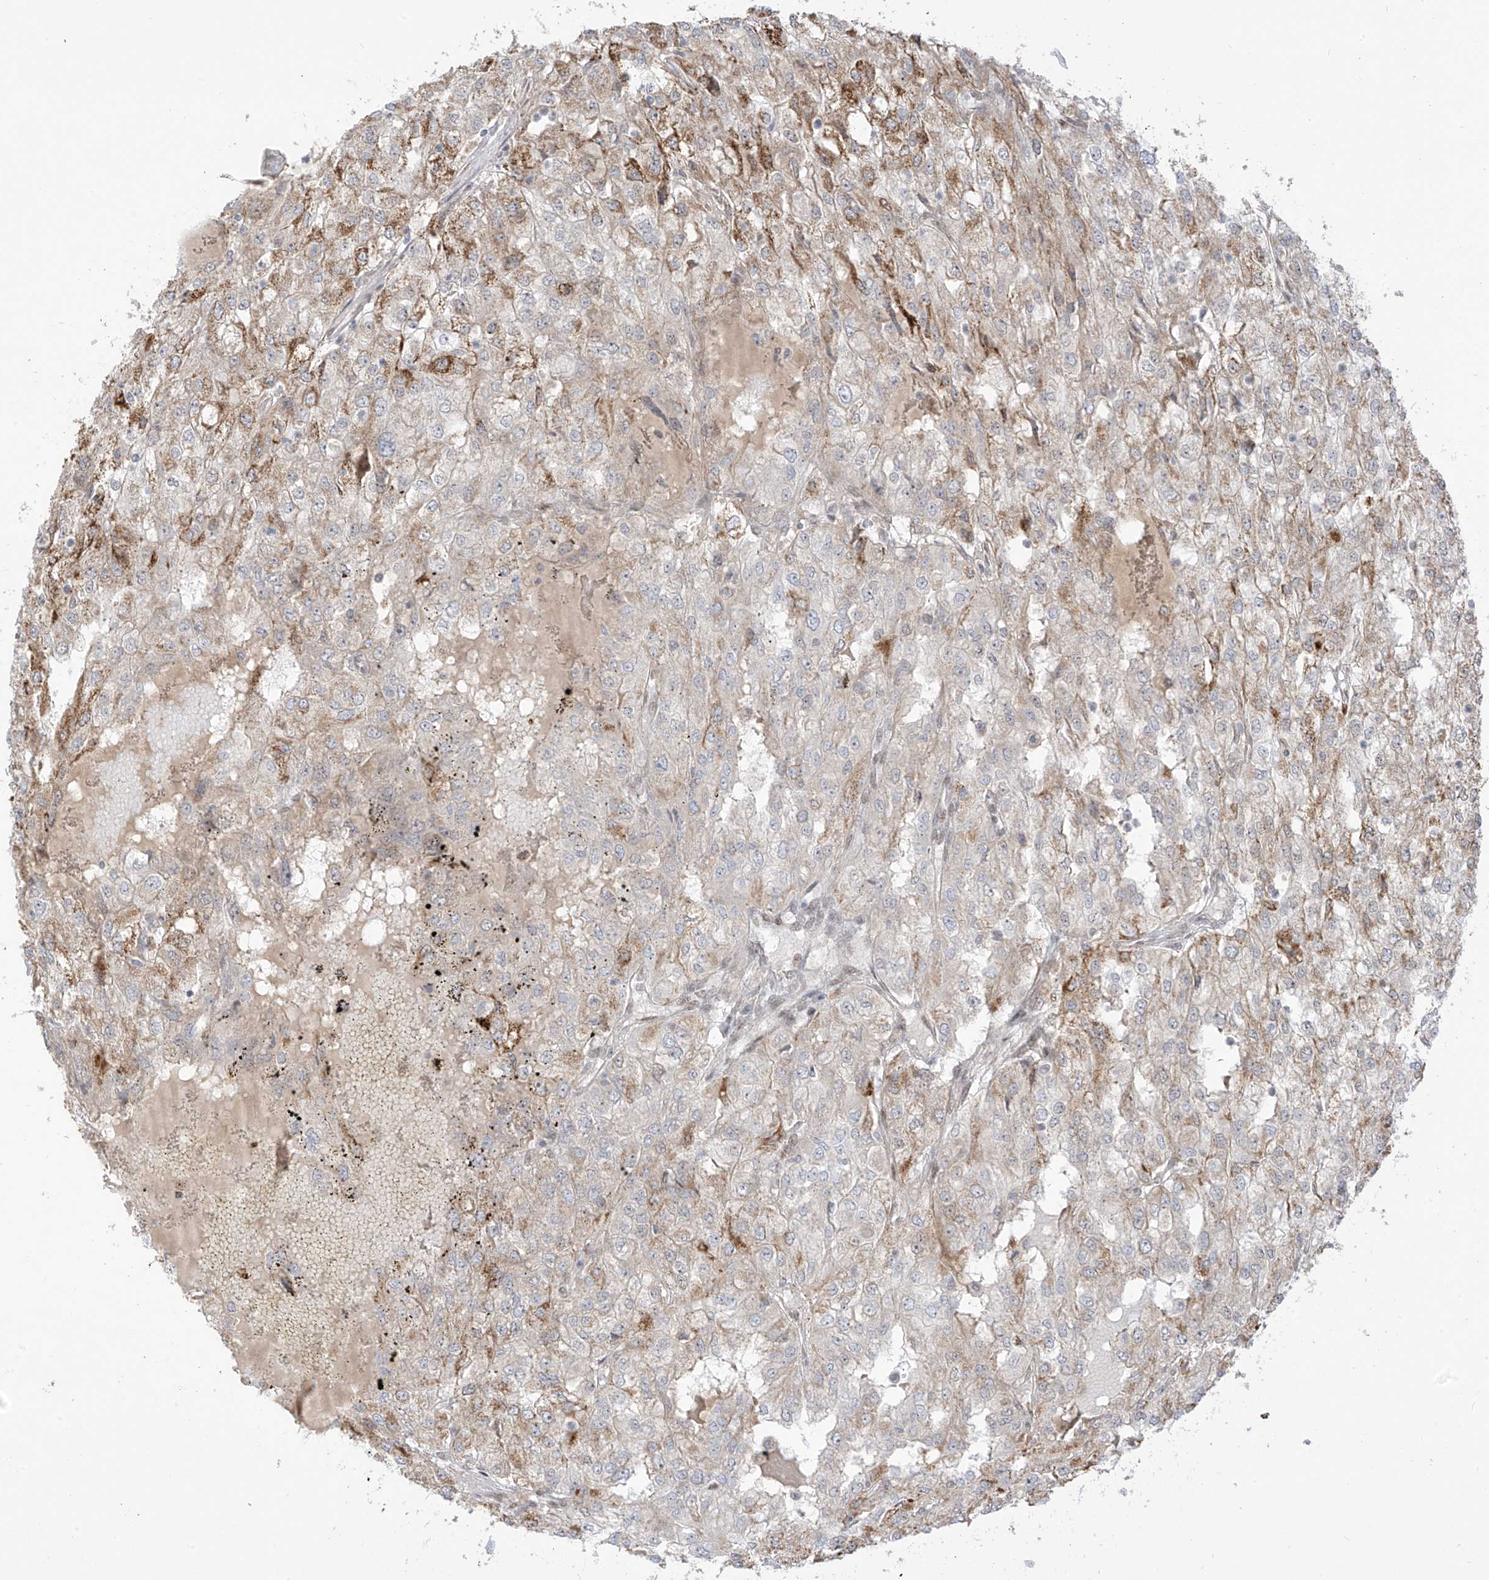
{"staining": {"intensity": "moderate", "quantity": "<25%", "location": "cytoplasmic/membranous"}, "tissue": "renal cancer", "cell_type": "Tumor cells", "image_type": "cancer", "snomed": [{"axis": "morphology", "description": "Adenocarcinoma, NOS"}, {"axis": "topography", "description": "Kidney"}], "caption": "Immunohistochemistry photomicrograph of neoplastic tissue: renal cancer (adenocarcinoma) stained using immunohistochemistry (IHC) exhibits low levels of moderate protein expression localized specifically in the cytoplasmic/membranous of tumor cells, appearing as a cytoplasmic/membranous brown color.", "gene": "PM20D2", "patient": {"sex": "female", "age": 54}}